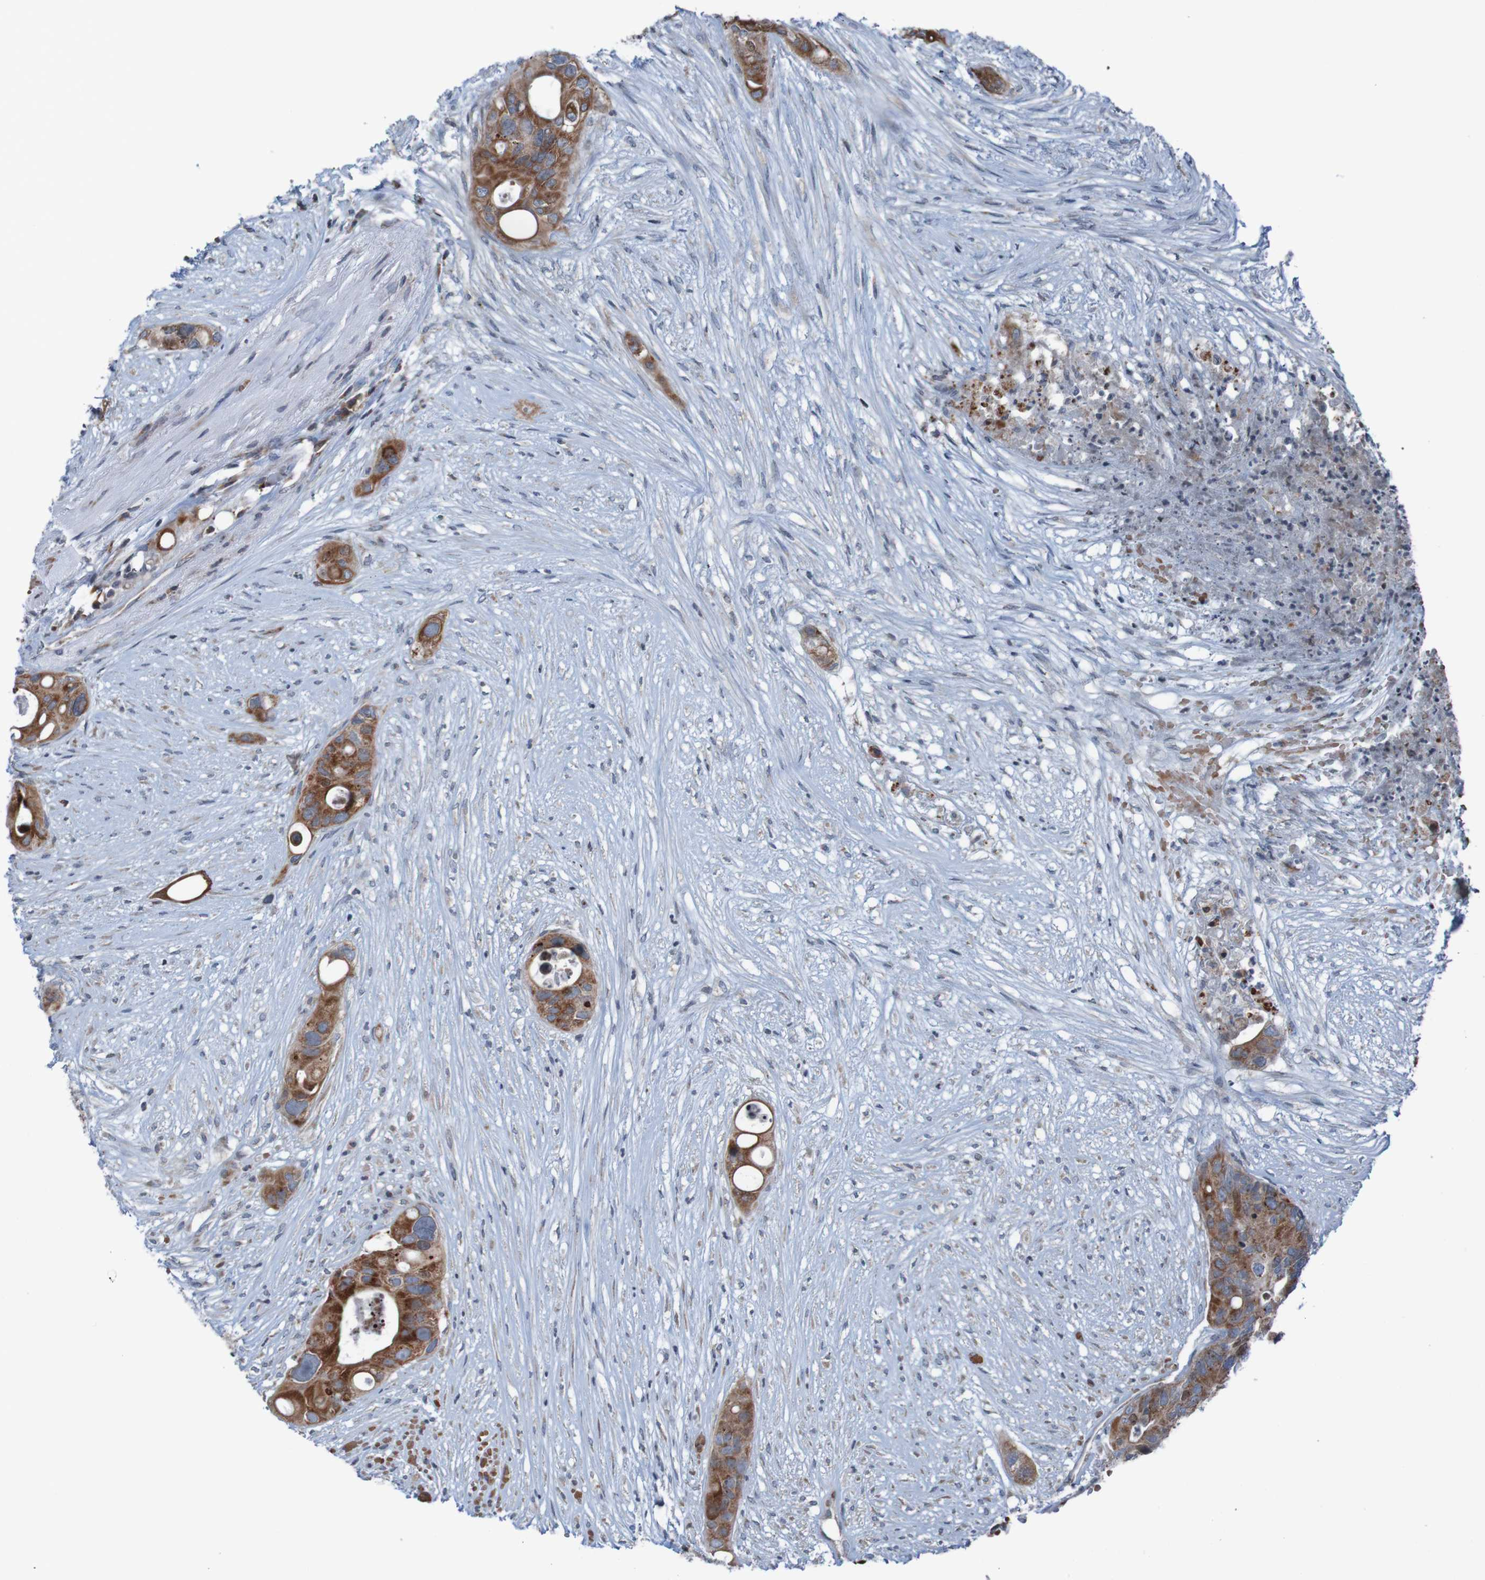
{"staining": {"intensity": "strong", "quantity": ">75%", "location": "cytoplasmic/membranous"}, "tissue": "colorectal cancer", "cell_type": "Tumor cells", "image_type": "cancer", "snomed": [{"axis": "morphology", "description": "Adenocarcinoma, NOS"}, {"axis": "topography", "description": "Colon"}], "caption": "Protein staining of colorectal cancer tissue reveals strong cytoplasmic/membranous staining in about >75% of tumor cells.", "gene": "UNG", "patient": {"sex": "female", "age": 57}}